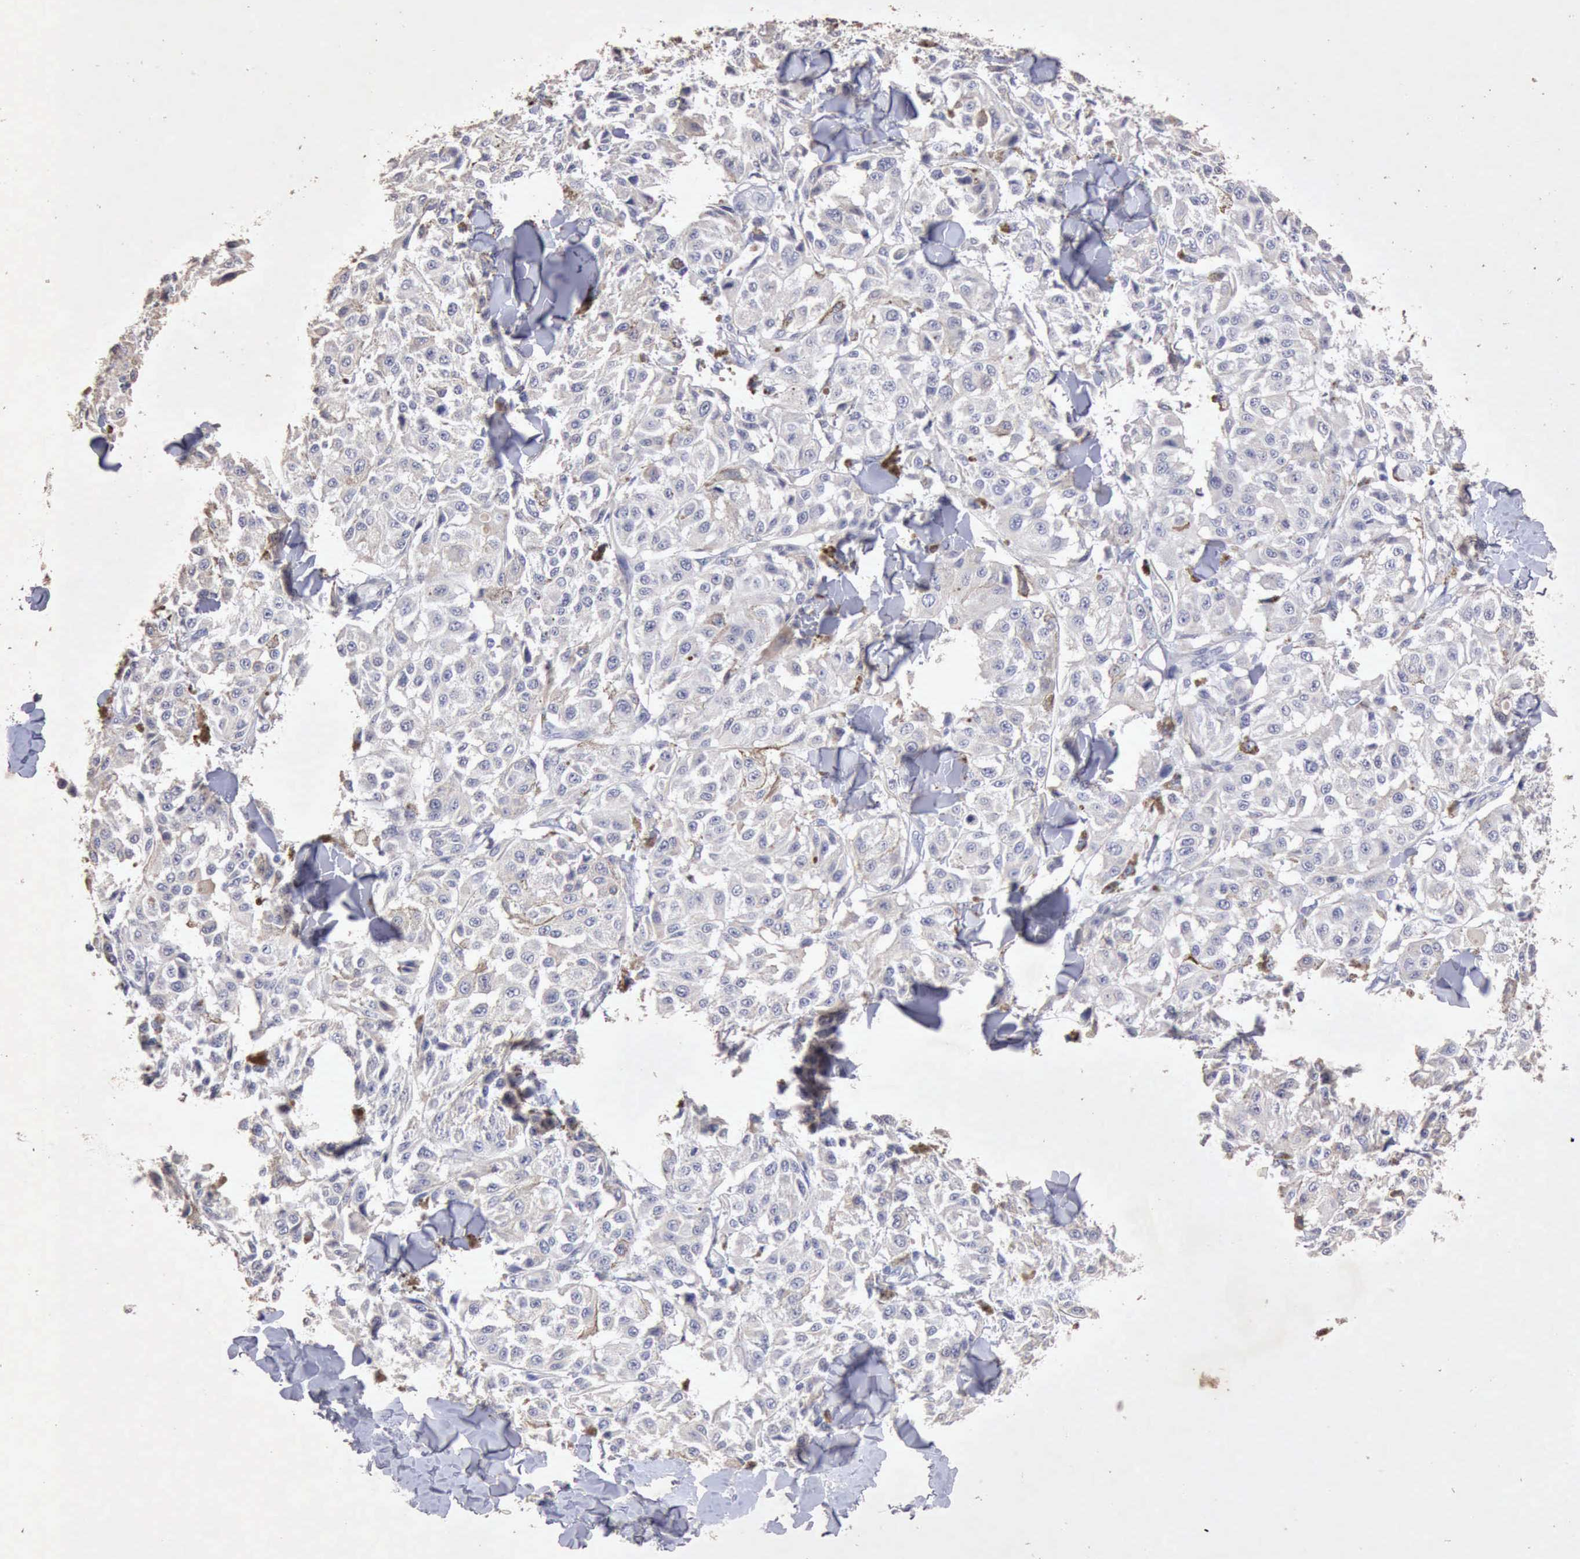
{"staining": {"intensity": "negative", "quantity": "none", "location": "none"}, "tissue": "melanoma", "cell_type": "Tumor cells", "image_type": "cancer", "snomed": [{"axis": "morphology", "description": "Malignant melanoma, NOS"}, {"axis": "topography", "description": "Skin"}], "caption": "The micrograph displays no significant positivity in tumor cells of melanoma. (DAB (3,3'-diaminobenzidine) IHC visualized using brightfield microscopy, high magnification).", "gene": "KRT6B", "patient": {"sex": "female", "age": 64}}